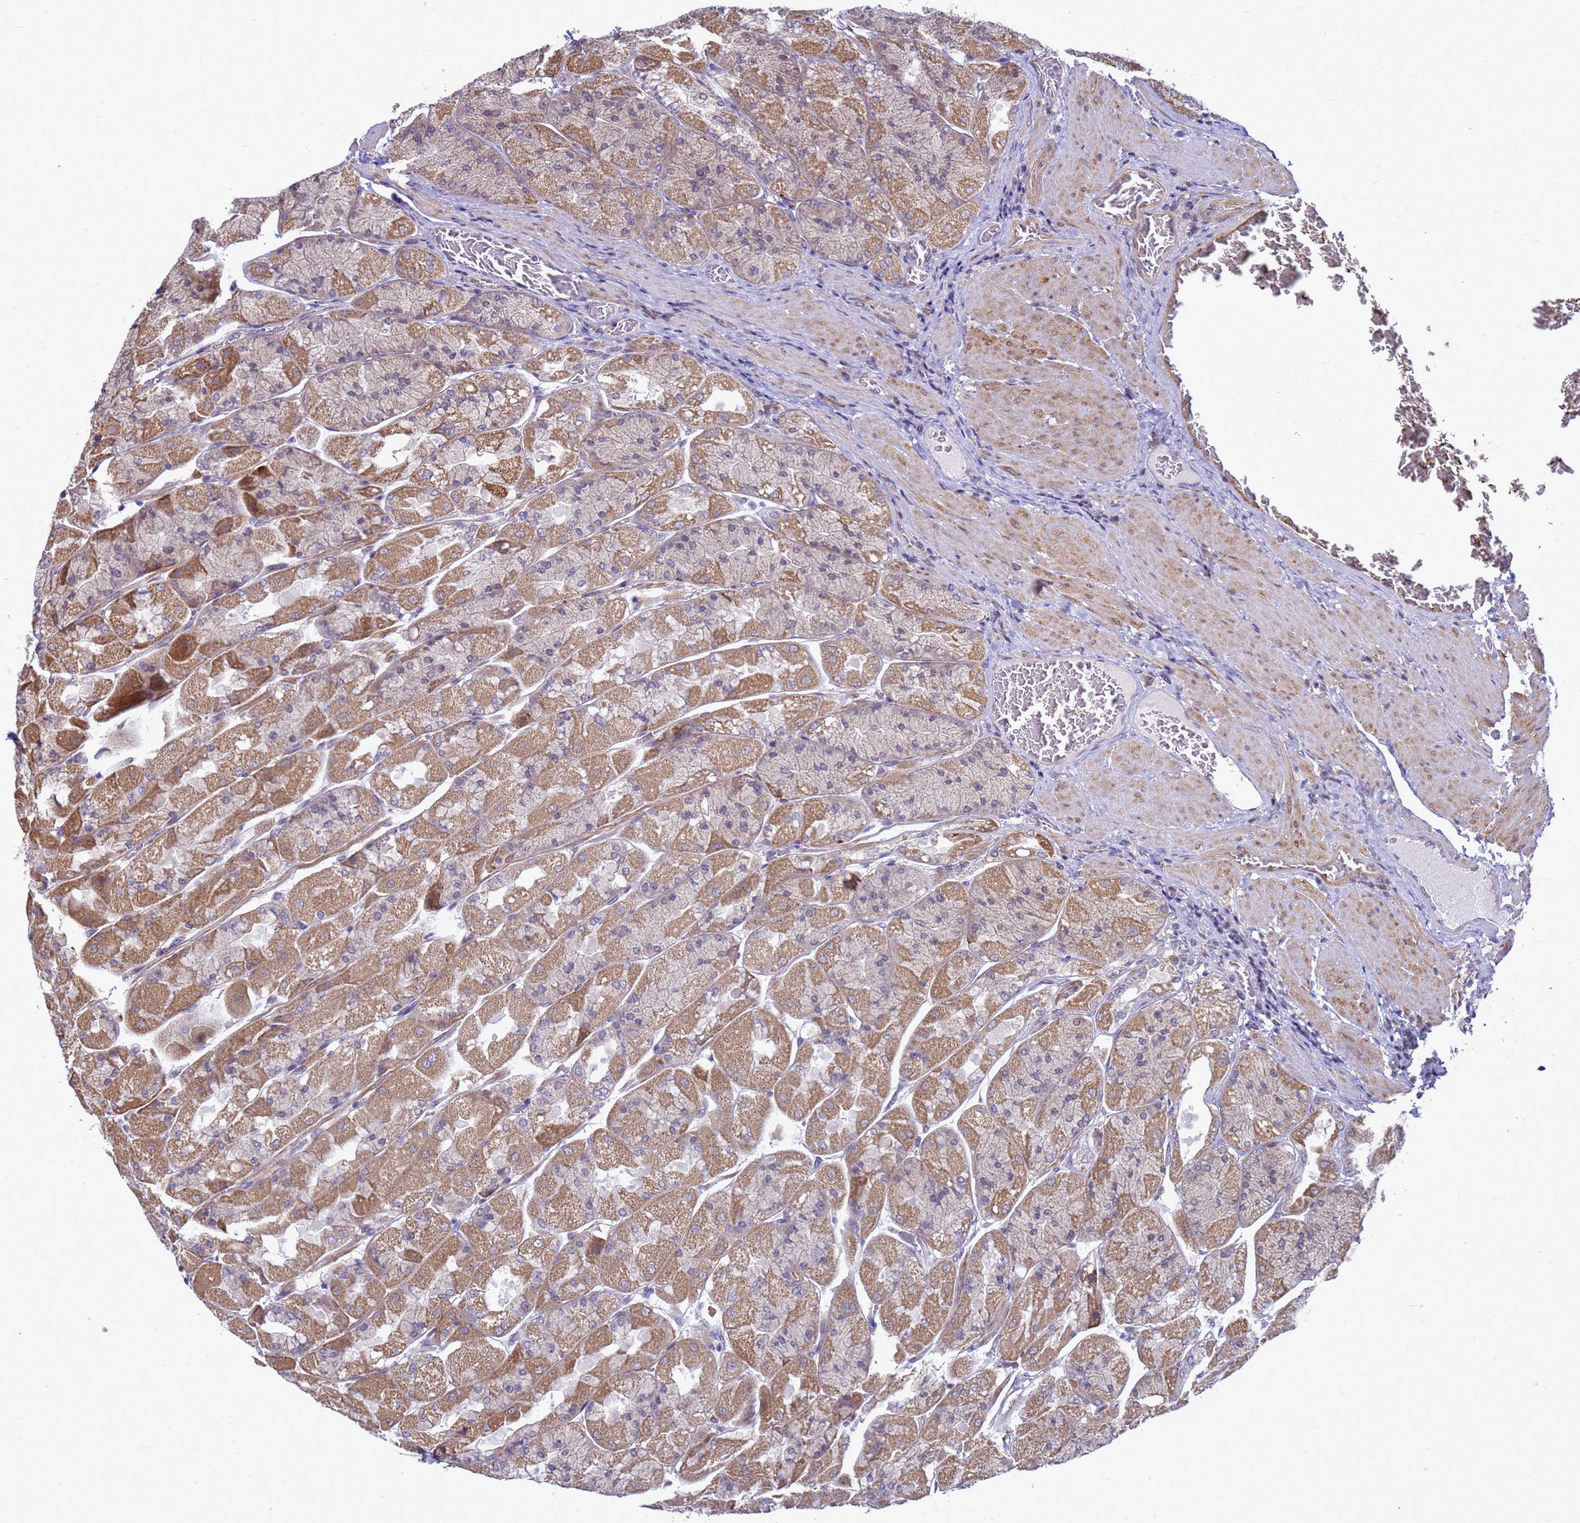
{"staining": {"intensity": "moderate", "quantity": ">75%", "location": "cytoplasmic/membranous"}, "tissue": "stomach", "cell_type": "Glandular cells", "image_type": "normal", "snomed": [{"axis": "morphology", "description": "Normal tissue, NOS"}, {"axis": "topography", "description": "Stomach"}], "caption": "Stomach stained with DAB (3,3'-diaminobenzidine) immunohistochemistry (IHC) displays medium levels of moderate cytoplasmic/membranous expression in approximately >75% of glandular cells. Immunohistochemistry (ihc) stains the protein of interest in brown and the nuclei are stained blue.", "gene": "C12orf43", "patient": {"sex": "female", "age": 61}}